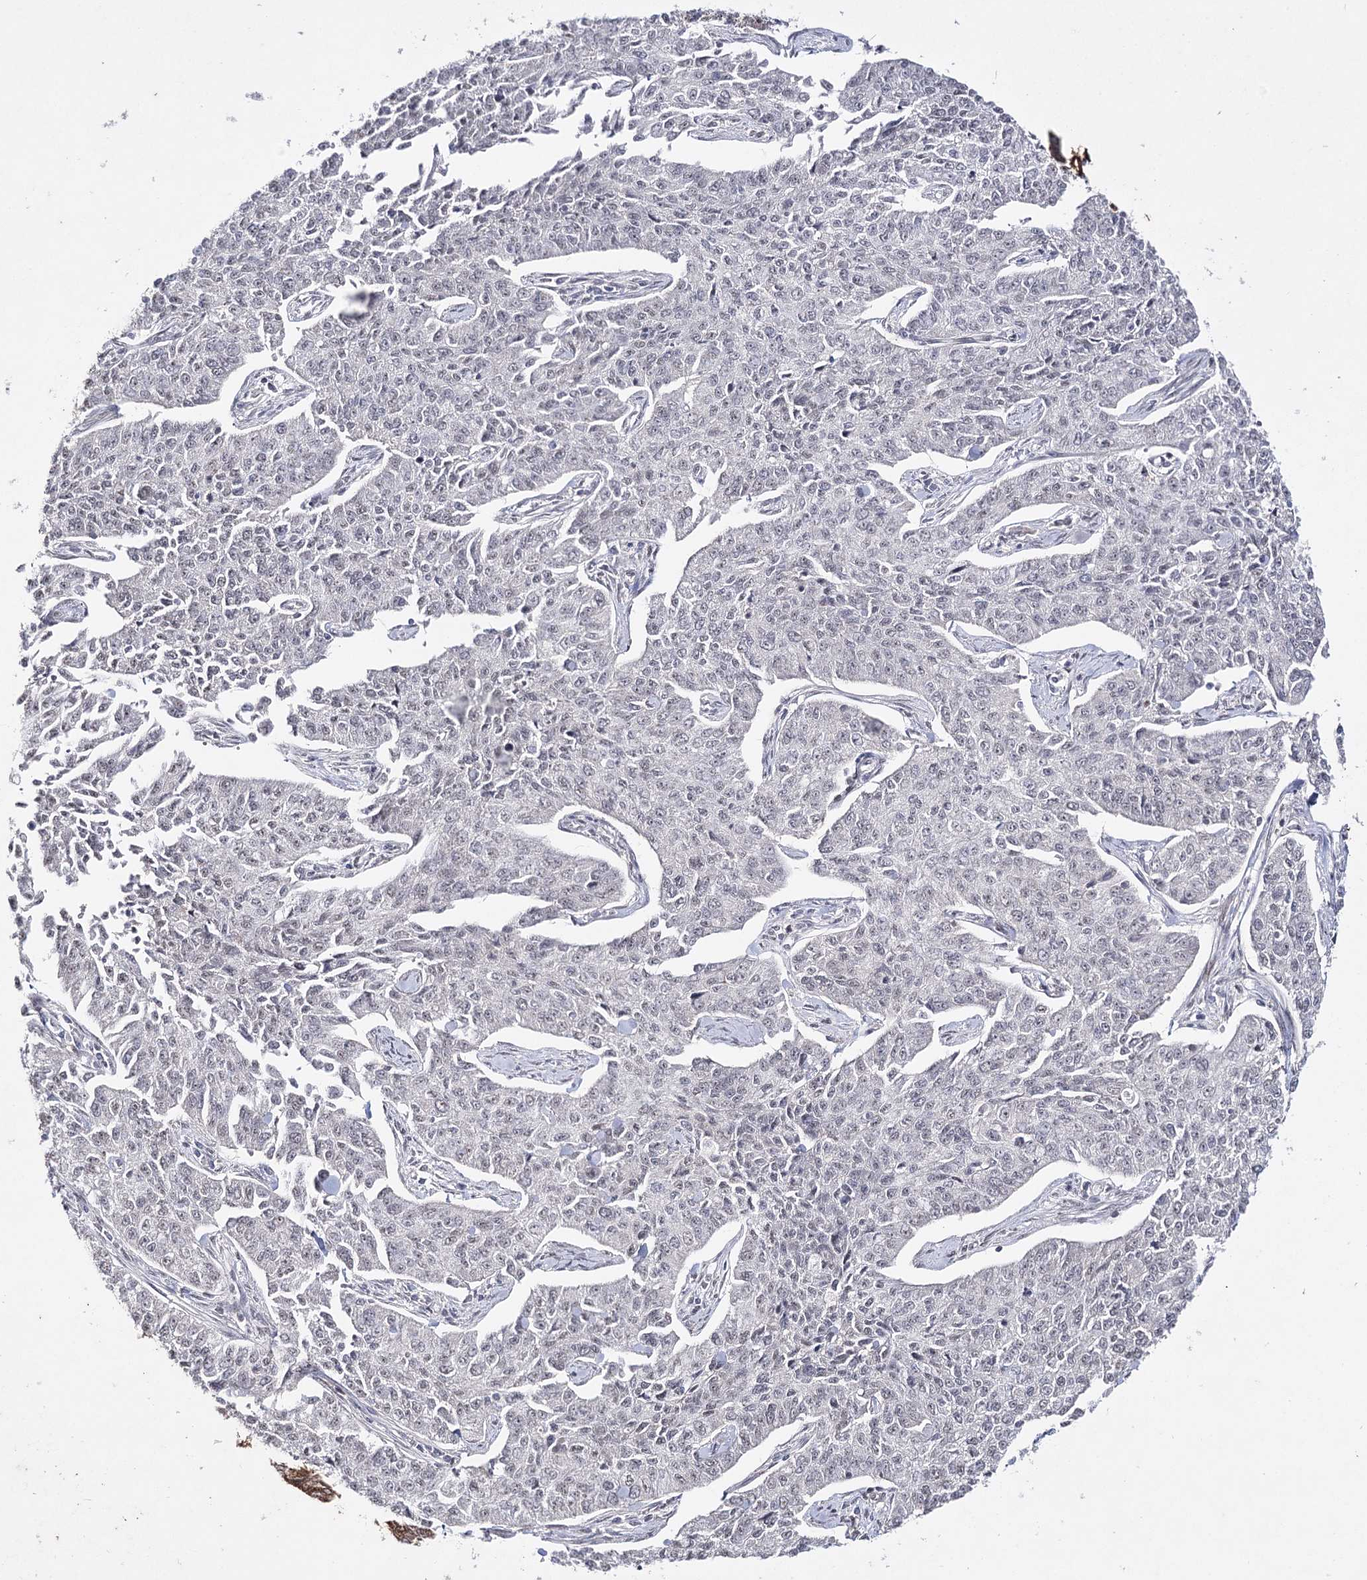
{"staining": {"intensity": "negative", "quantity": "none", "location": "none"}, "tissue": "cervical cancer", "cell_type": "Tumor cells", "image_type": "cancer", "snomed": [{"axis": "morphology", "description": "Squamous cell carcinoma, NOS"}, {"axis": "topography", "description": "Cervix"}], "caption": "Immunohistochemical staining of human cervical squamous cell carcinoma reveals no significant staining in tumor cells. (IHC, brightfield microscopy, high magnification).", "gene": "HSD11B2", "patient": {"sex": "female", "age": 35}}